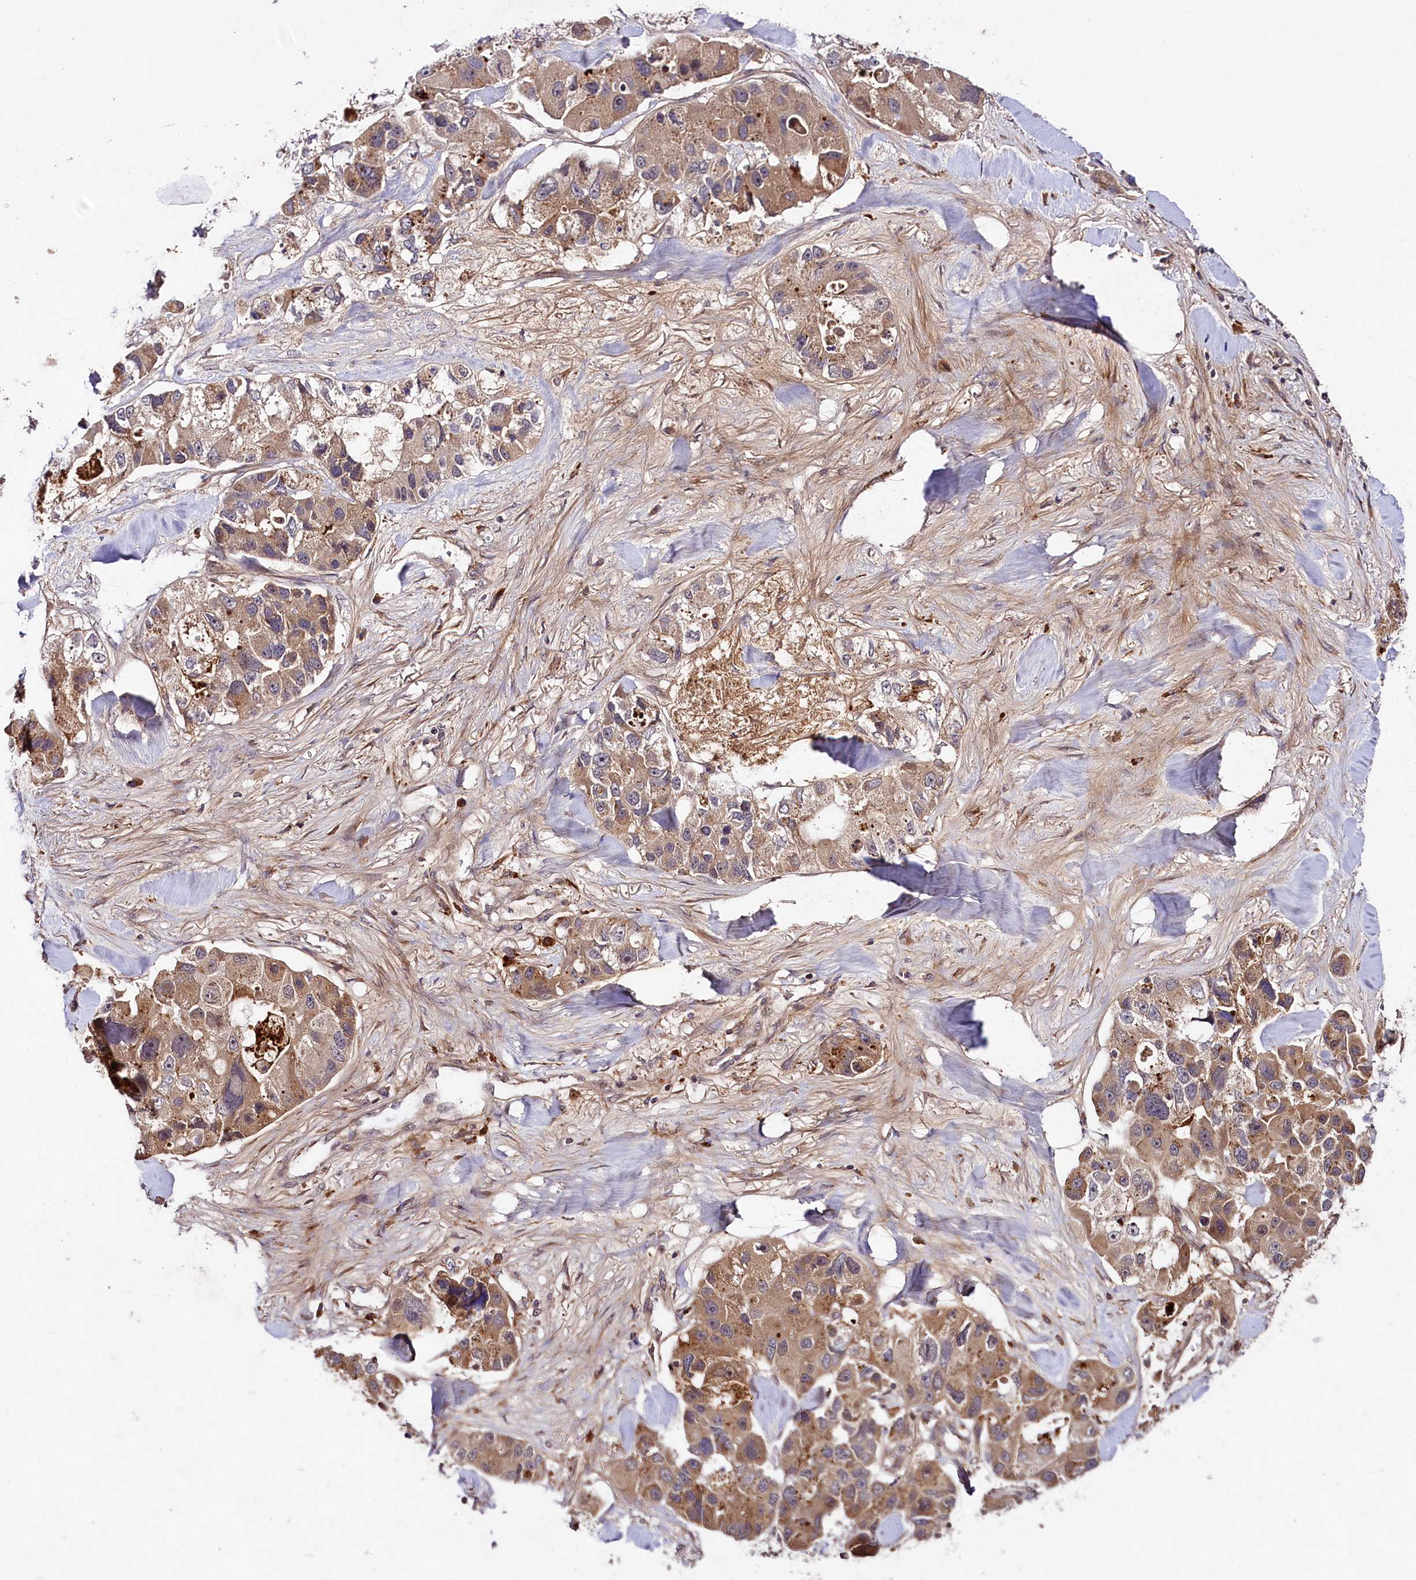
{"staining": {"intensity": "moderate", "quantity": ">75%", "location": "cytoplasmic/membranous"}, "tissue": "lung cancer", "cell_type": "Tumor cells", "image_type": "cancer", "snomed": [{"axis": "morphology", "description": "Adenocarcinoma, NOS"}, {"axis": "topography", "description": "Lung"}], "caption": "Brown immunohistochemical staining in human lung cancer displays moderate cytoplasmic/membranous expression in approximately >75% of tumor cells. (DAB = brown stain, brightfield microscopy at high magnification).", "gene": "TNPO3", "patient": {"sex": "female", "age": 54}}